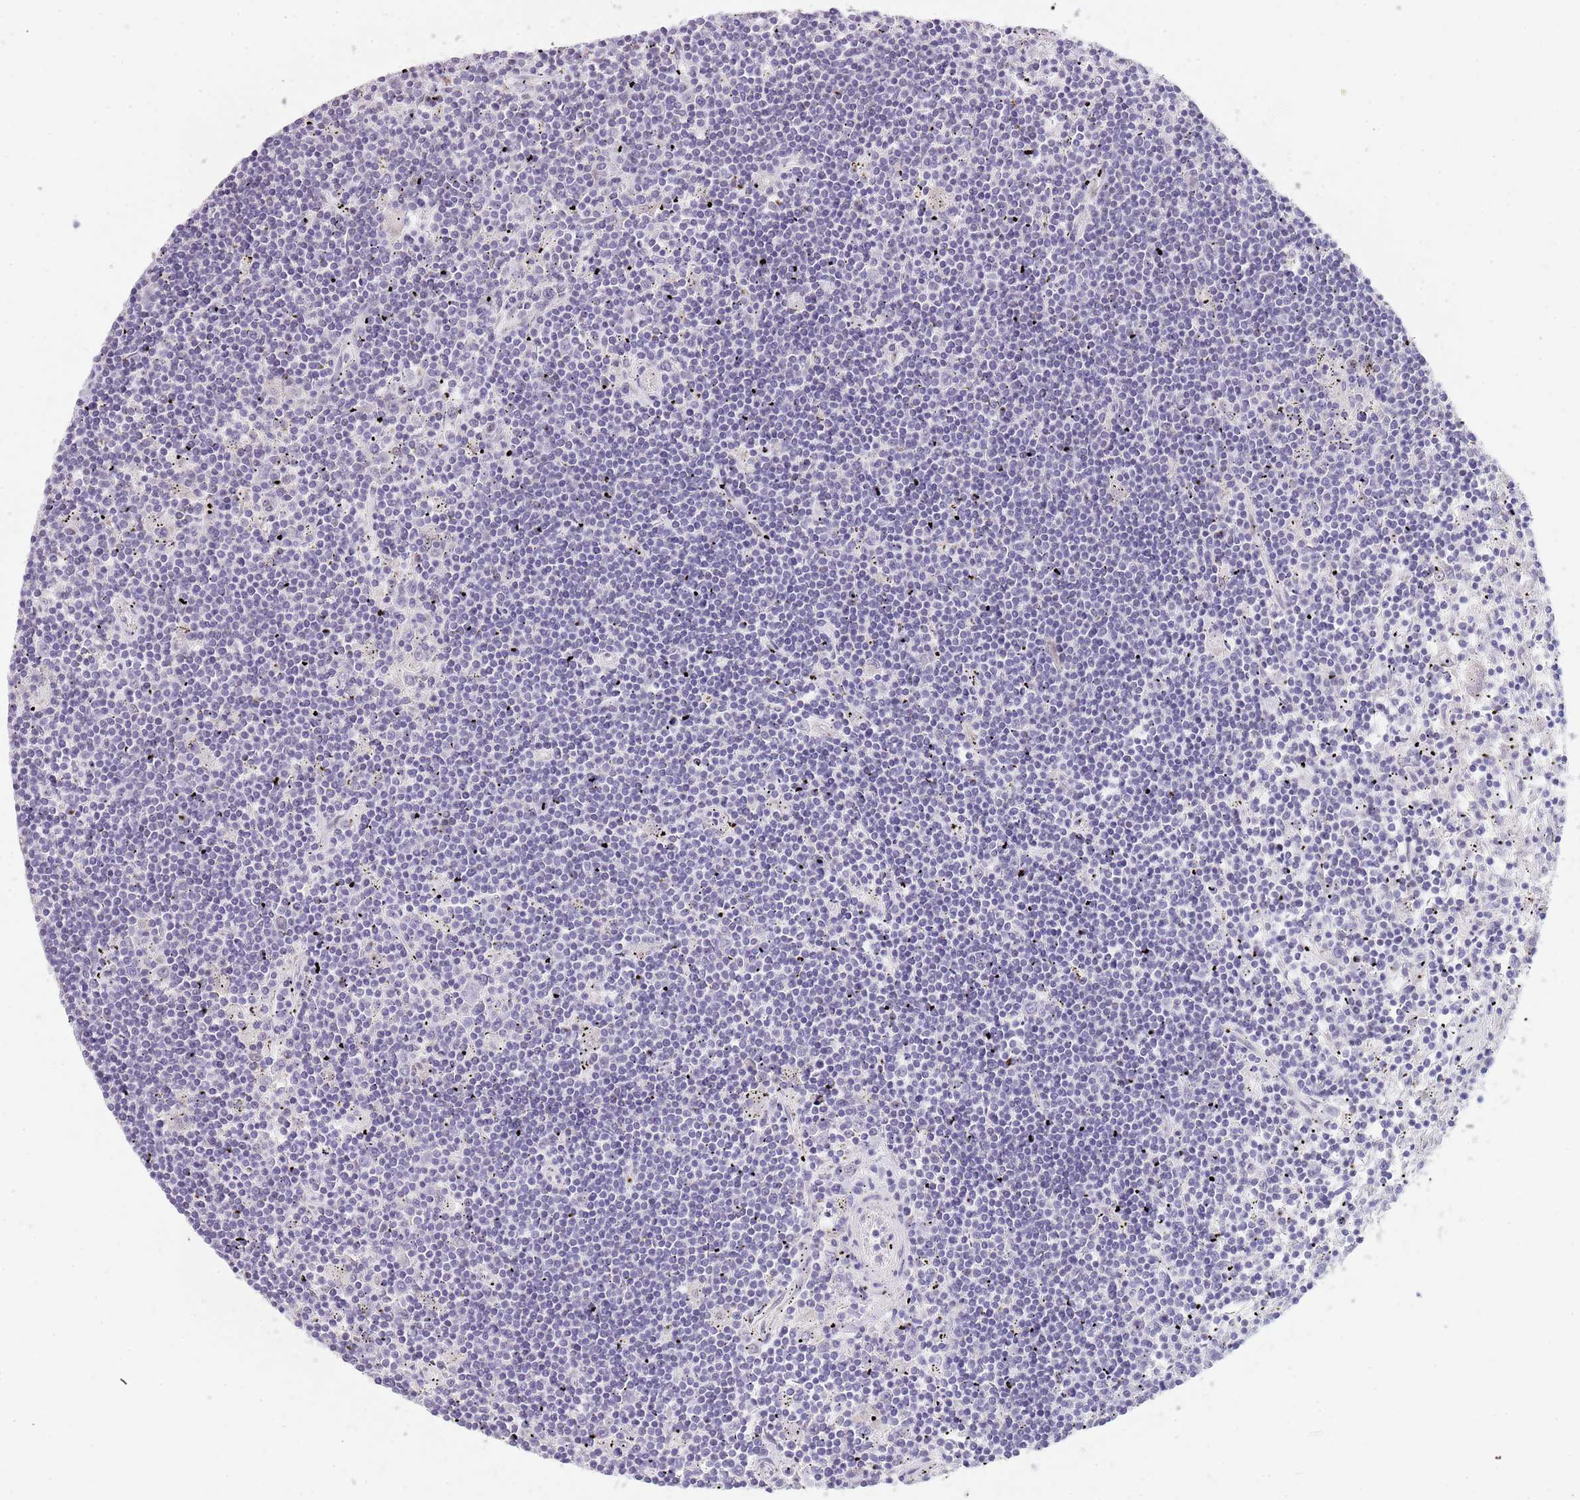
{"staining": {"intensity": "negative", "quantity": "none", "location": "none"}, "tissue": "lymphoma", "cell_type": "Tumor cells", "image_type": "cancer", "snomed": [{"axis": "morphology", "description": "Malignant lymphoma, non-Hodgkin's type, Low grade"}, {"axis": "topography", "description": "Spleen"}], "caption": "Human lymphoma stained for a protein using immunohistochemistry (IHC) demonstrates no expression in tumor cells.", "gene": "KLHDC2", "patient": {"sex": "male", "age": 76}}